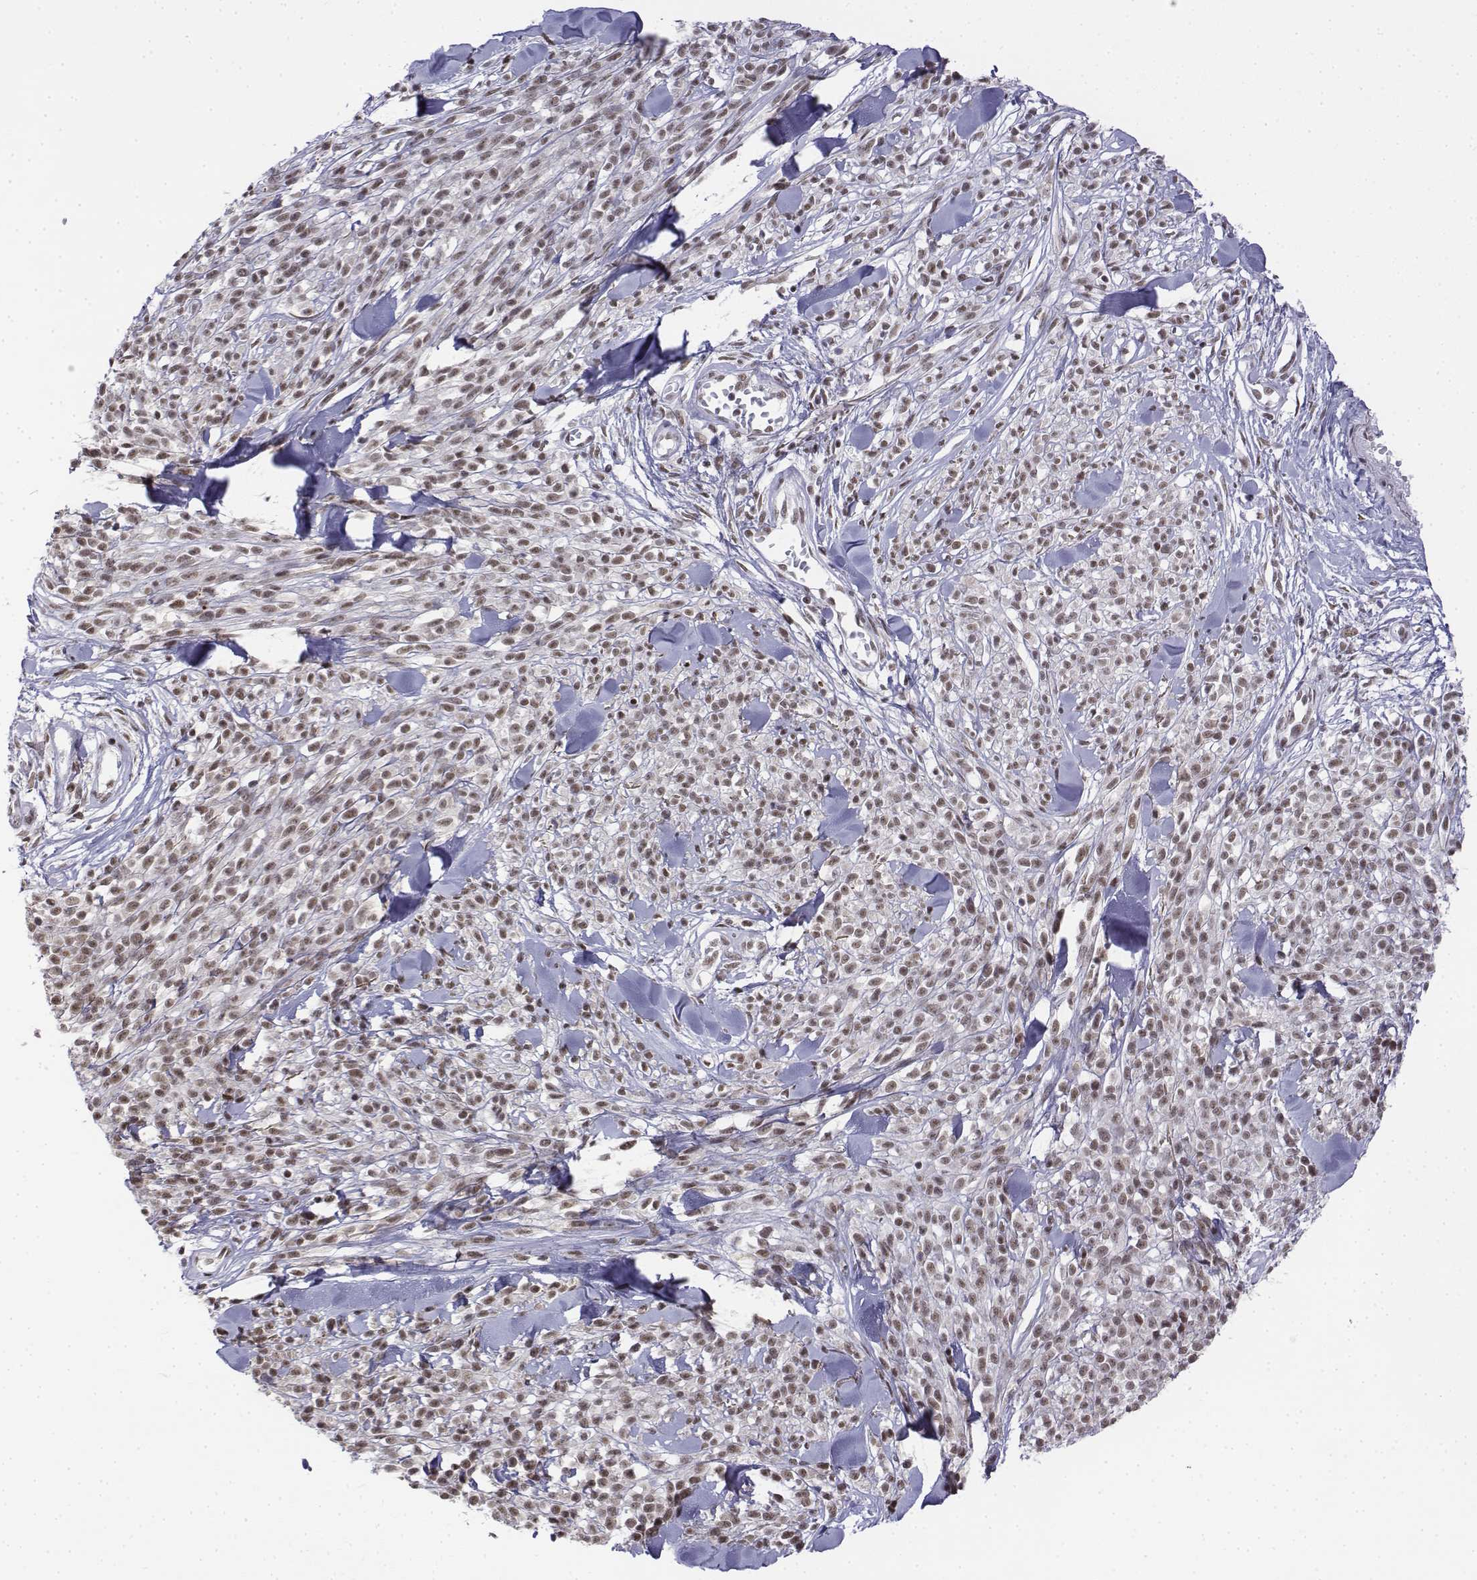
{"staining": {"intensity": "moderate", "quantity": ">75%", "location": "nuclear"}, "tissue": "melanoma", "cell_type": "Tumor cells", "image_type": "cancer", "snomed": [{"axis": "morphology", "description": "Malignant melanoma, NOS"}, {"axis": "topography", "description": "Skin"}, {"axis": "topography", "description": "Skin of trunk"}], "caption": "High-power microscopy captured an IHC photomicrograph of malignant melanoma, revealing moderate nuclear staining in about >75% of tumor cells. (DAB (3,3'-diaminobenzidine) IHC, brown staining for protein, blue staining for nuclei).", "gene": "SETD1A", "patient": {"sex": "male", "age": 74}}